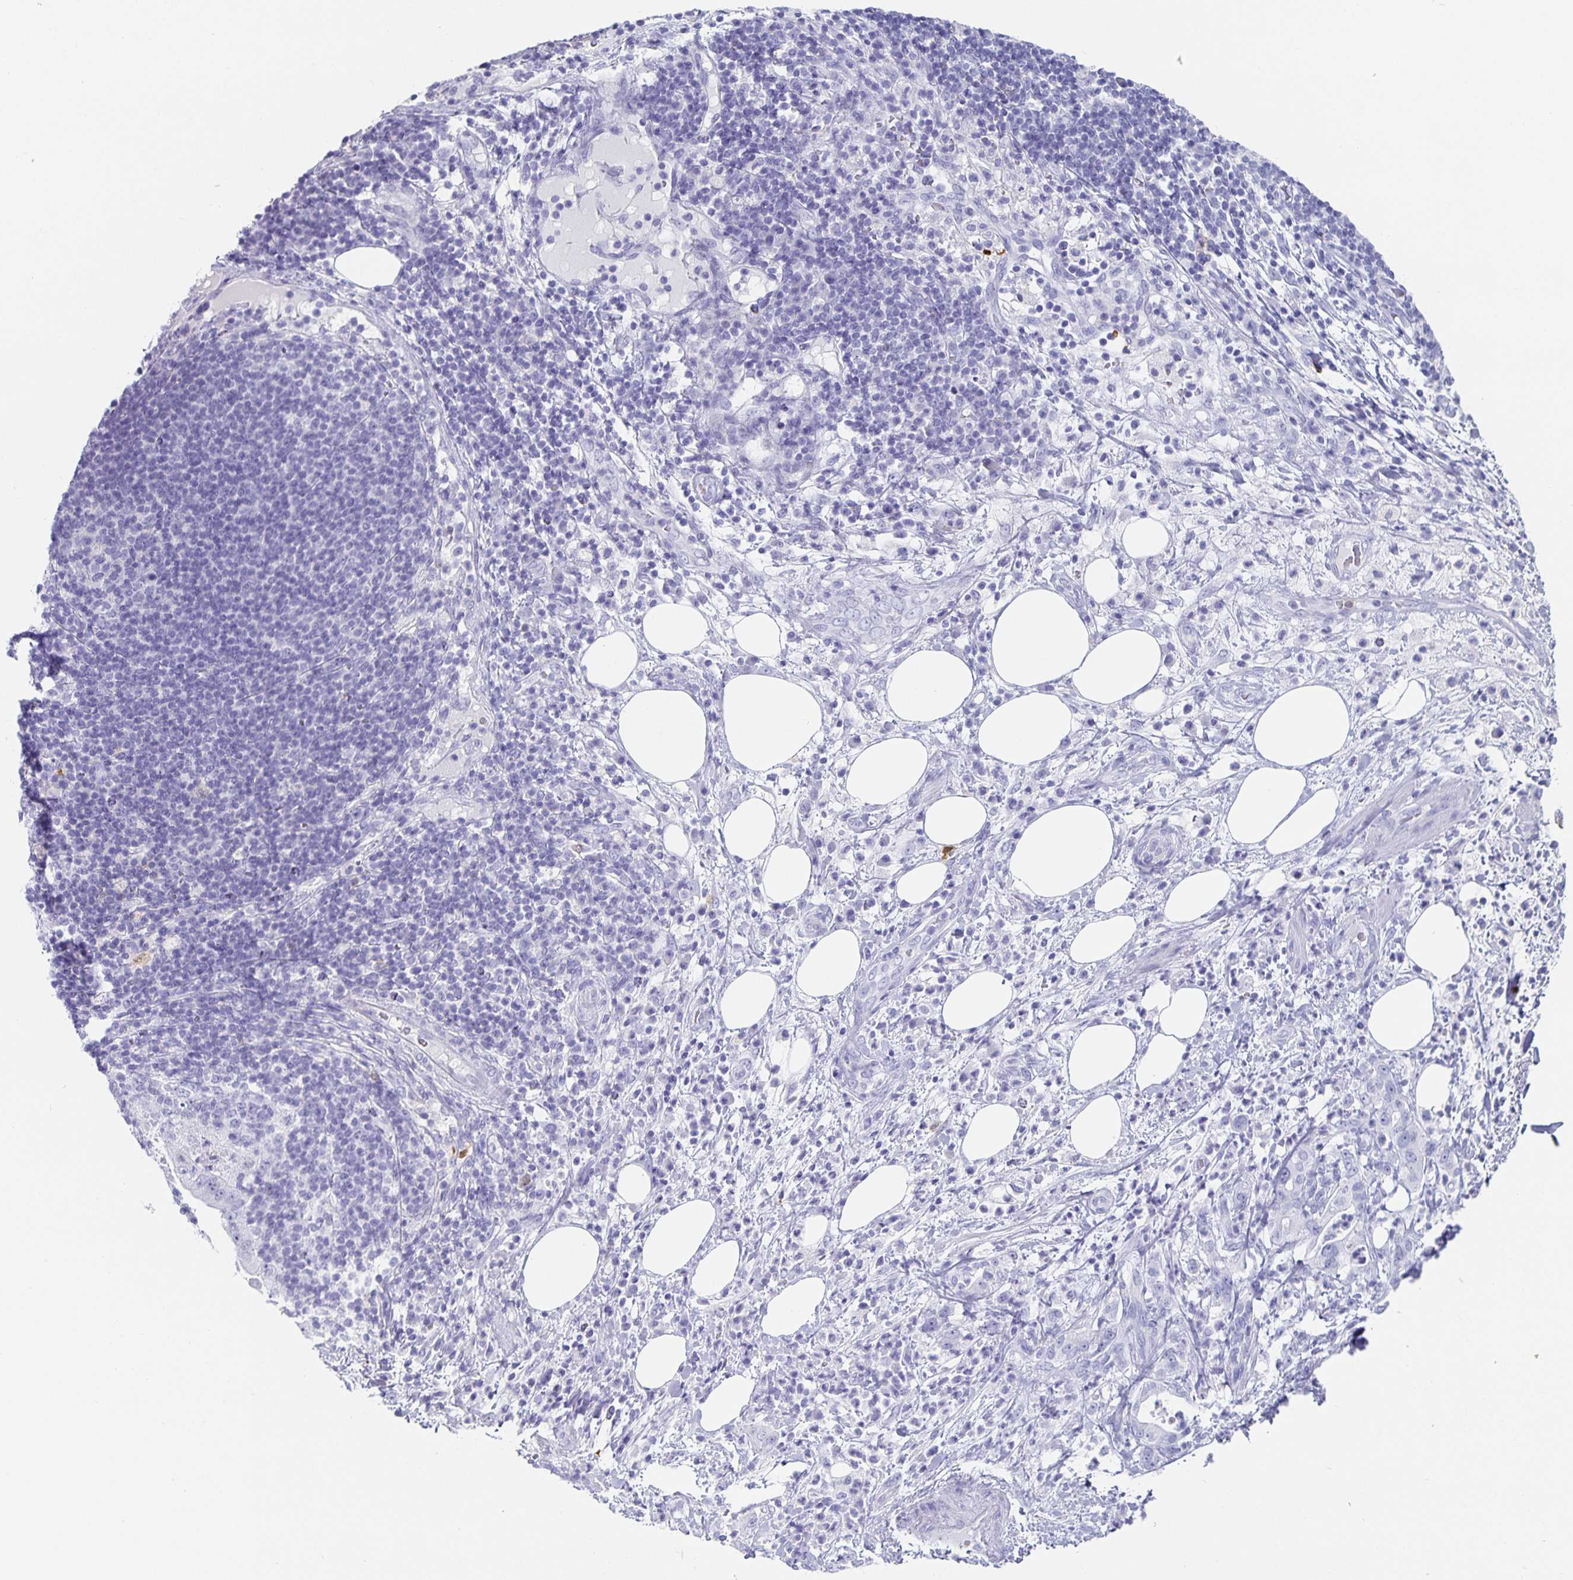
{"staining": {"intensity": "negative", "quantity": "none", "location": "none"}, "tissue": "pancreatic cancer", "cell_type": "Tumor cells", "image_type": "cancer", "snomed": [{"axis": "morphology", "description": "Adenocarcinoma, NOS"}, {"axis": "topography", "description": "Pancreas"}], "caption": "A micrograph of pancreatic cancer stained for a protein demonstrates no brown staining in tumor cells.", "gene": "CHGA", "patient": {"sex": "male", "age": 71}}